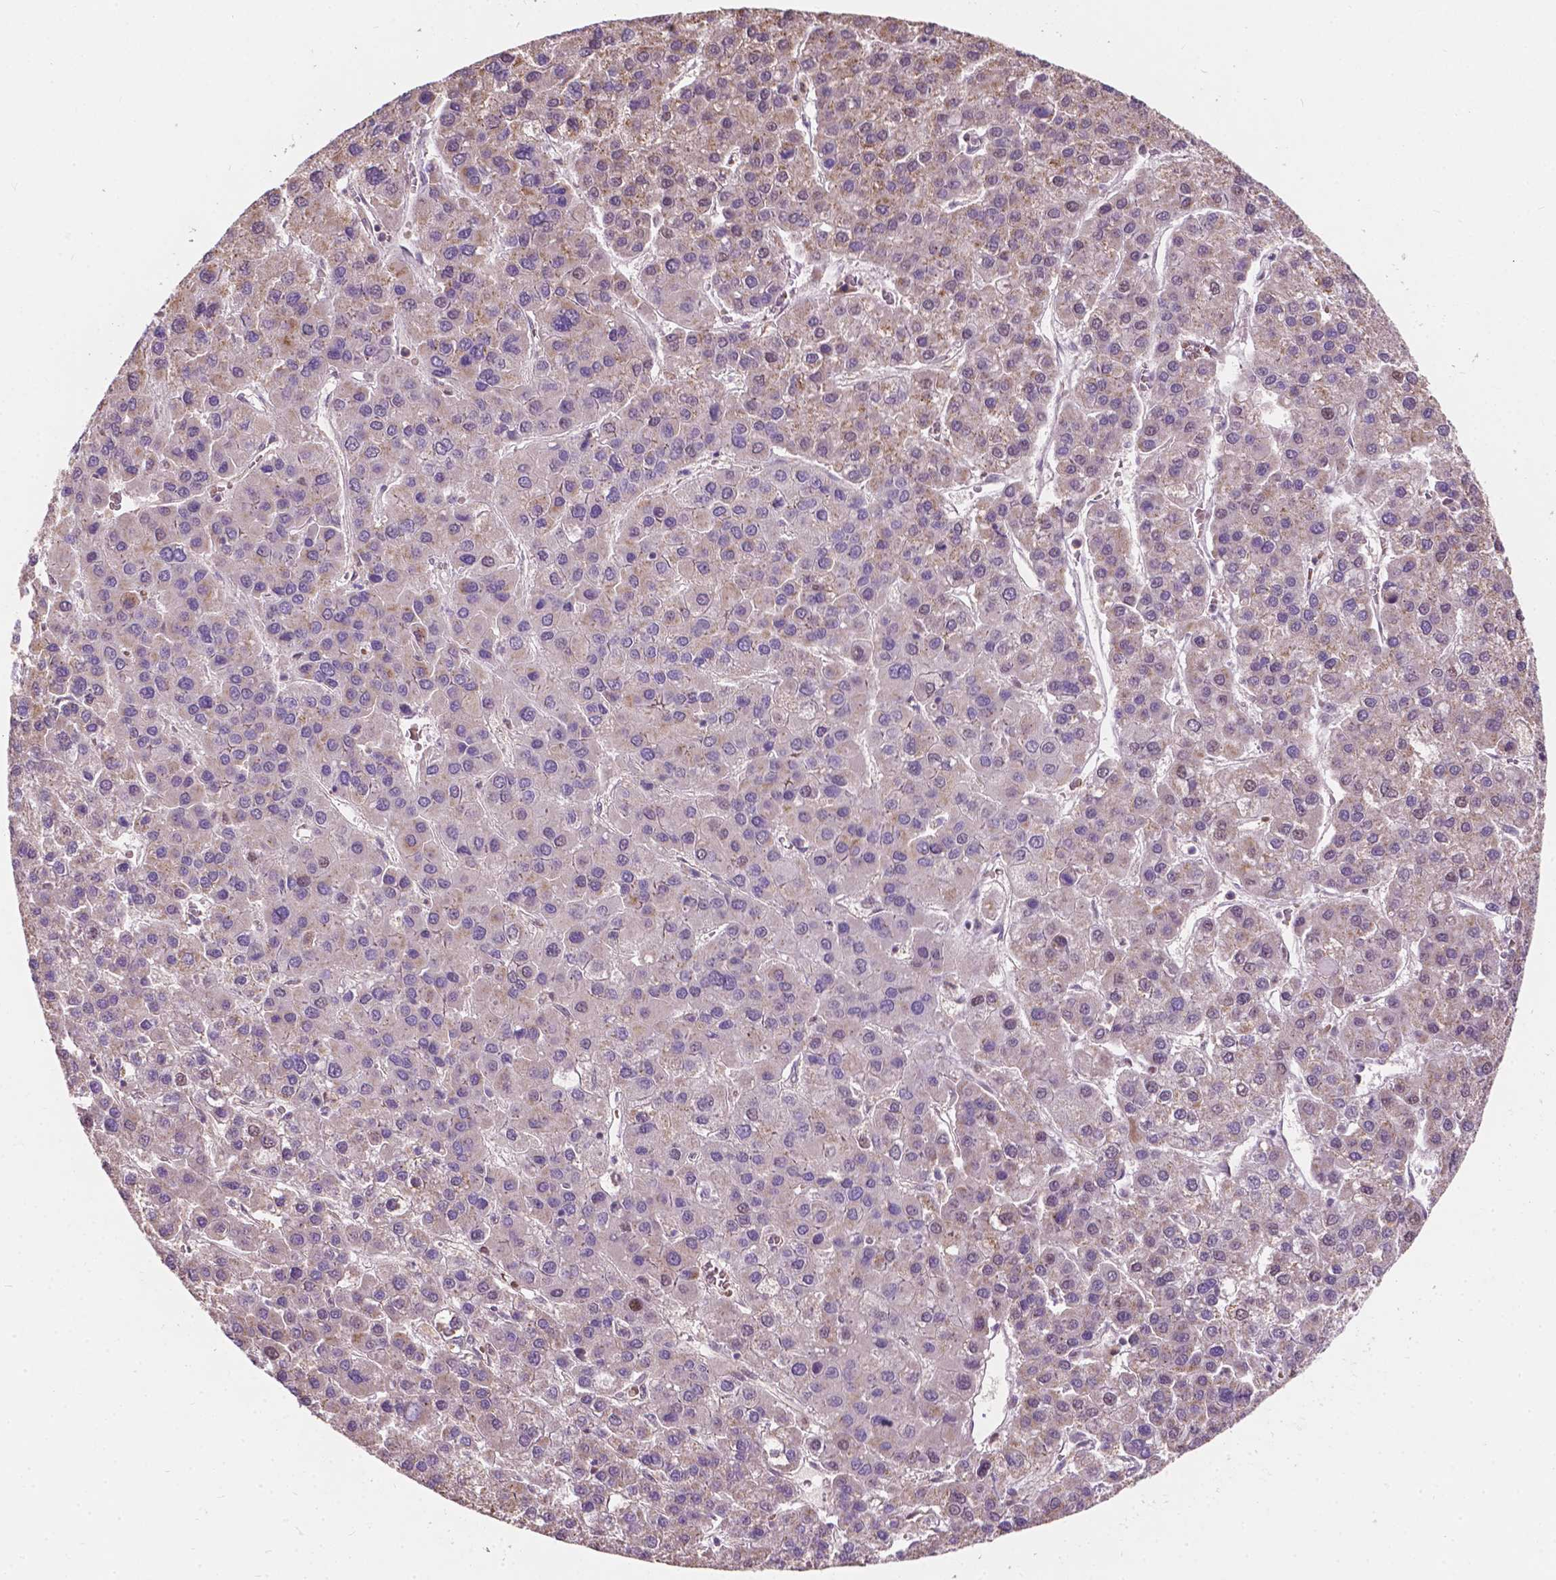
{"staining": {"intensity": "negative", "quantity": "none", "location": "none"}, "tissue": "liver cancer", "cell_type": "Tumor cells", "image_type": "cancer", "snomed": [{"axis": "morphology", "description": "Carcinoma, Hepatocellular, NOS"}, {"axis": "topography", "description": "Liver"}], "caption": "Immunohistochemistry (IHC) histopathology image of neoplastic tissue: human hepatocellular carcinoma (liver) stained with DAB (3,3'-diaminobenzidine) shows no significant protein expression in tumor cells.", "gene": "DUSP16", "patient": {"sex": "female", "age": 41}}